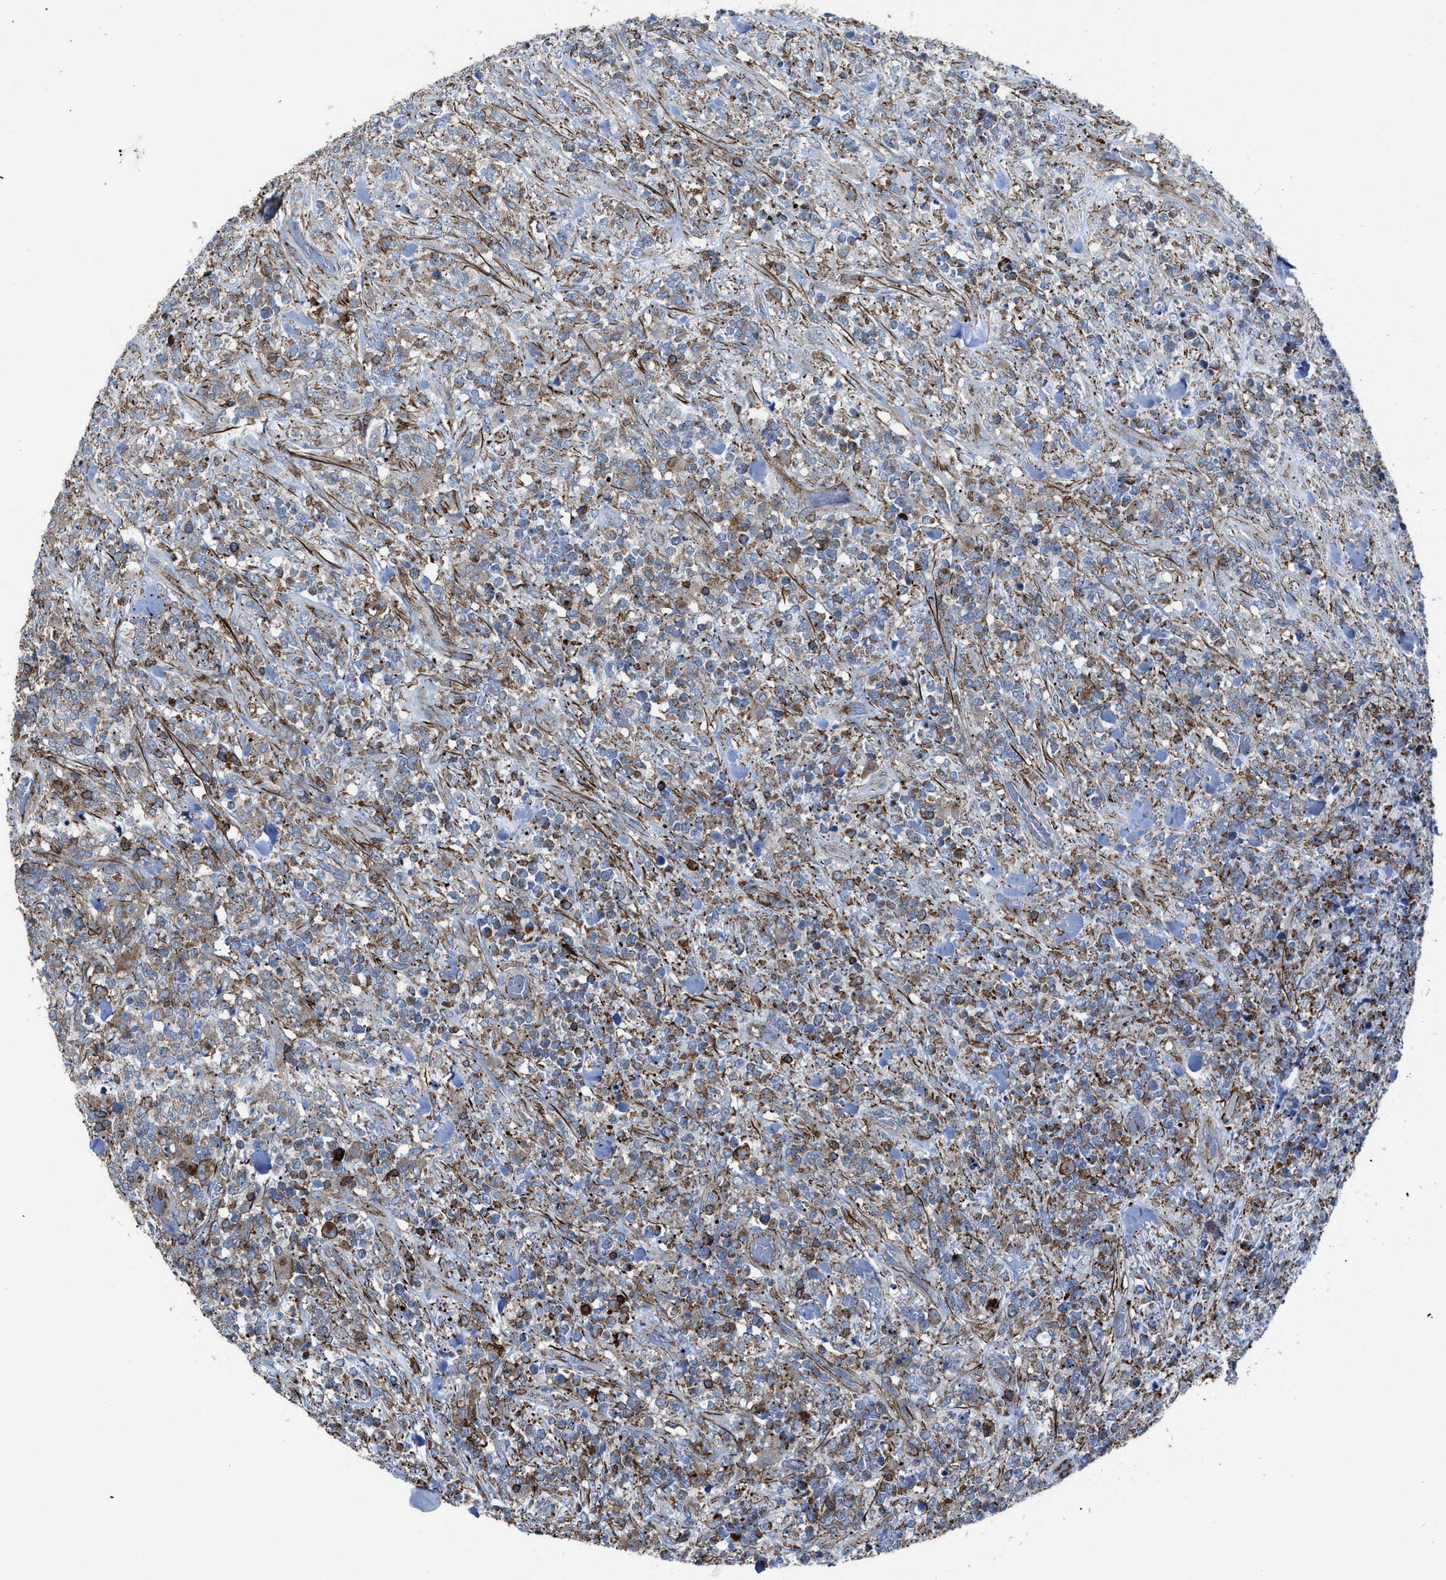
{"staining": {"intensity": "weak", "quantity": "25%-75%", "location": "cytoplasmic/membranous"}, "tissue": "lymphoma", "cell_type": "Tumor cells", "image_type": "cancer", "snomed": [{"axis": "morphology", "description": "Malignant lymphoma, non-Hodgkin's type, High grade"}, {"axis": "topography", "description": "Soft tissue"}], "caption": "This photomicrograph exhibits IHC staining of human lymphoma, with low weak cytoplasmic/membranous staining in approximately 25%-75% of tumor cells.", "gene": "AGPAT2", "patient": {"sex": "male", "age": 18}}